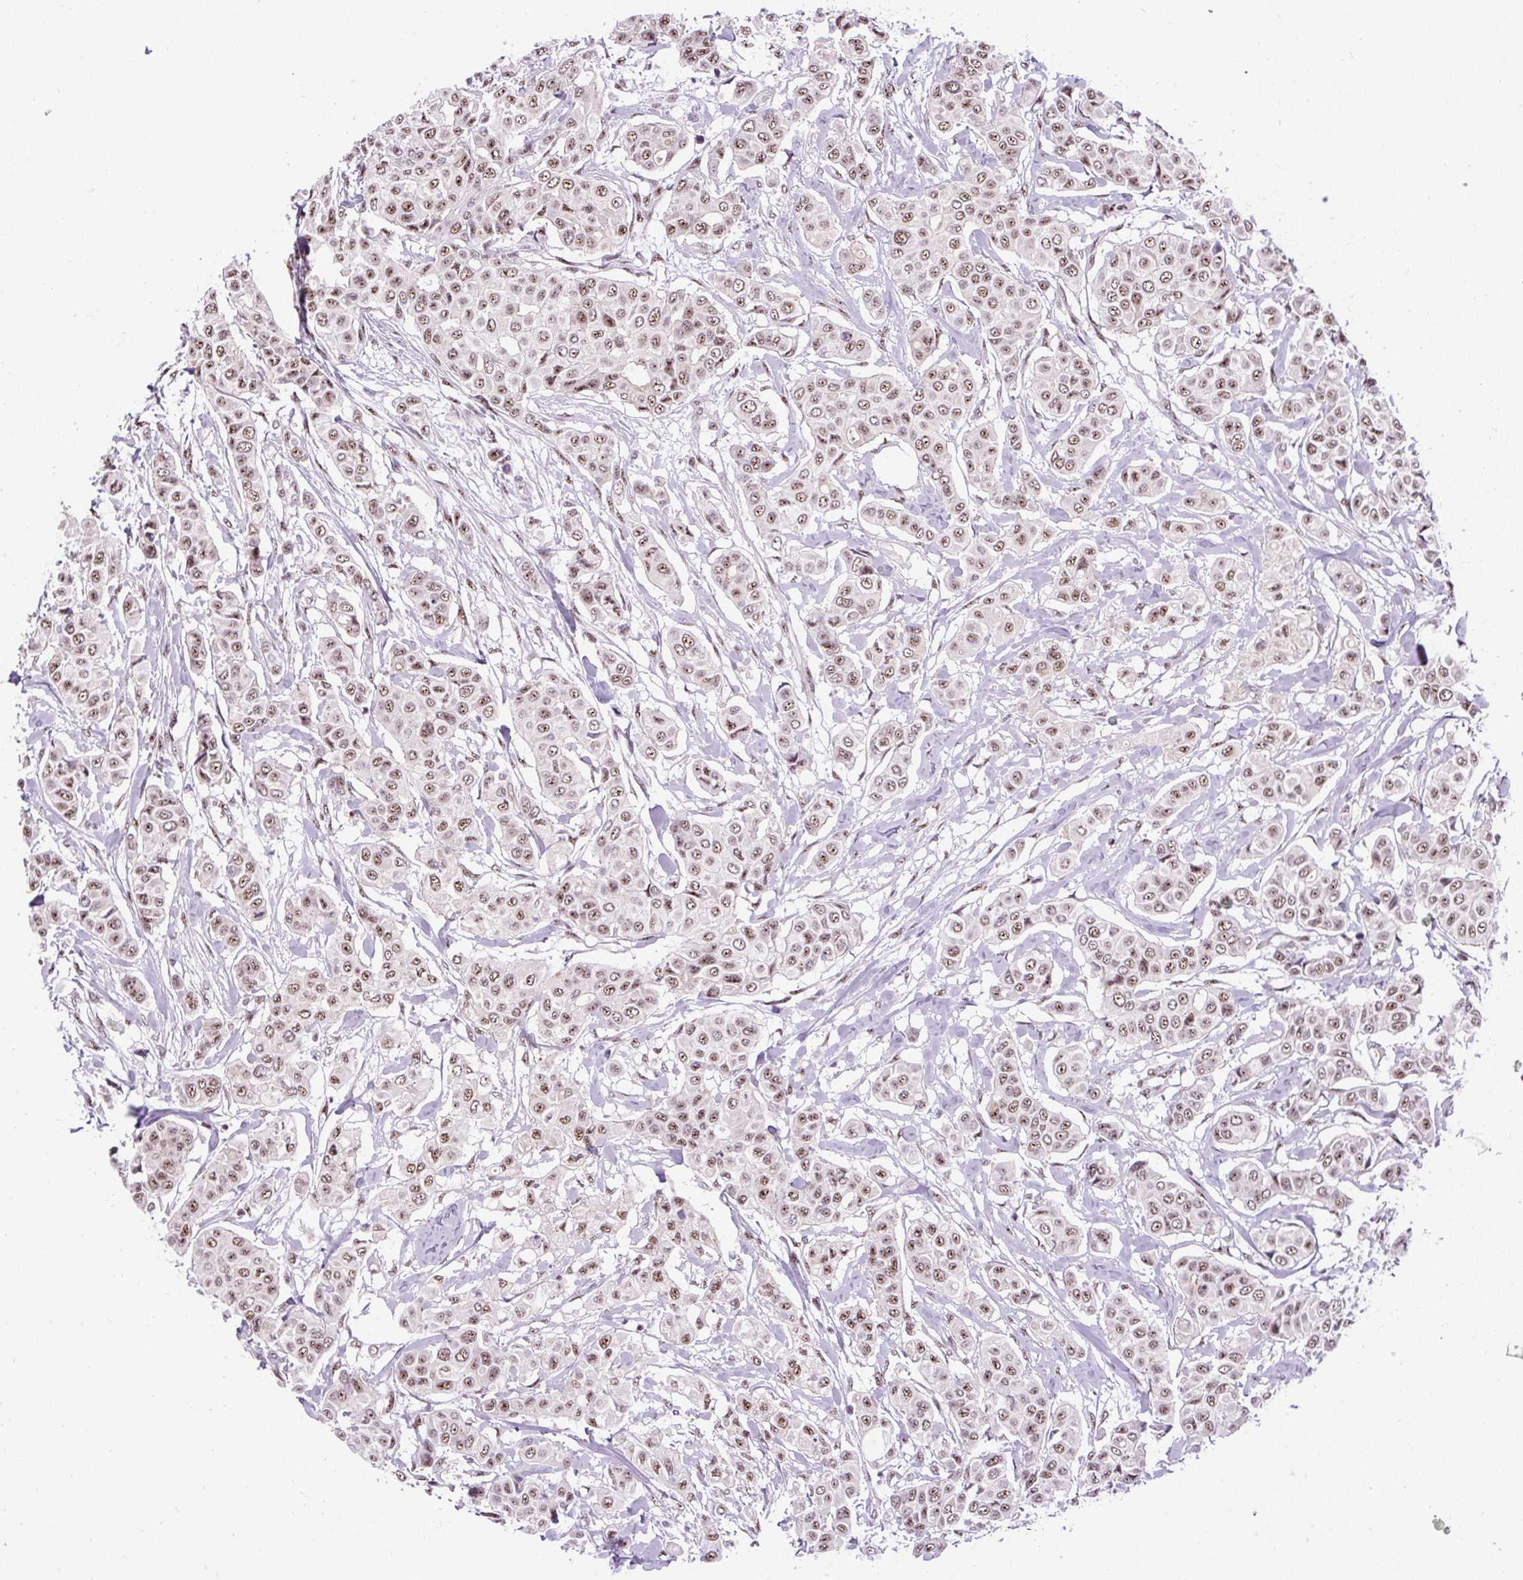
{"staining": {"intensity": "moderate", "quantity": ">75%", "location": "nuclear"}, "tissue": "breast cancer", "cell_type": "Tumor cells", "image_type": "cancer", "snomed": [{"axis": "morphology", "description": "Lobular carcinoma"}, {"axis": "topography", "description": "Breast"}], "caption": "Protein staining of breast cancer (lobular carcinoma) tissue exhibits moderate nuclear expression in about >75% of tumor cells.", "gene": "SMC5", "patient": {"sex": "female", "age": 51}}